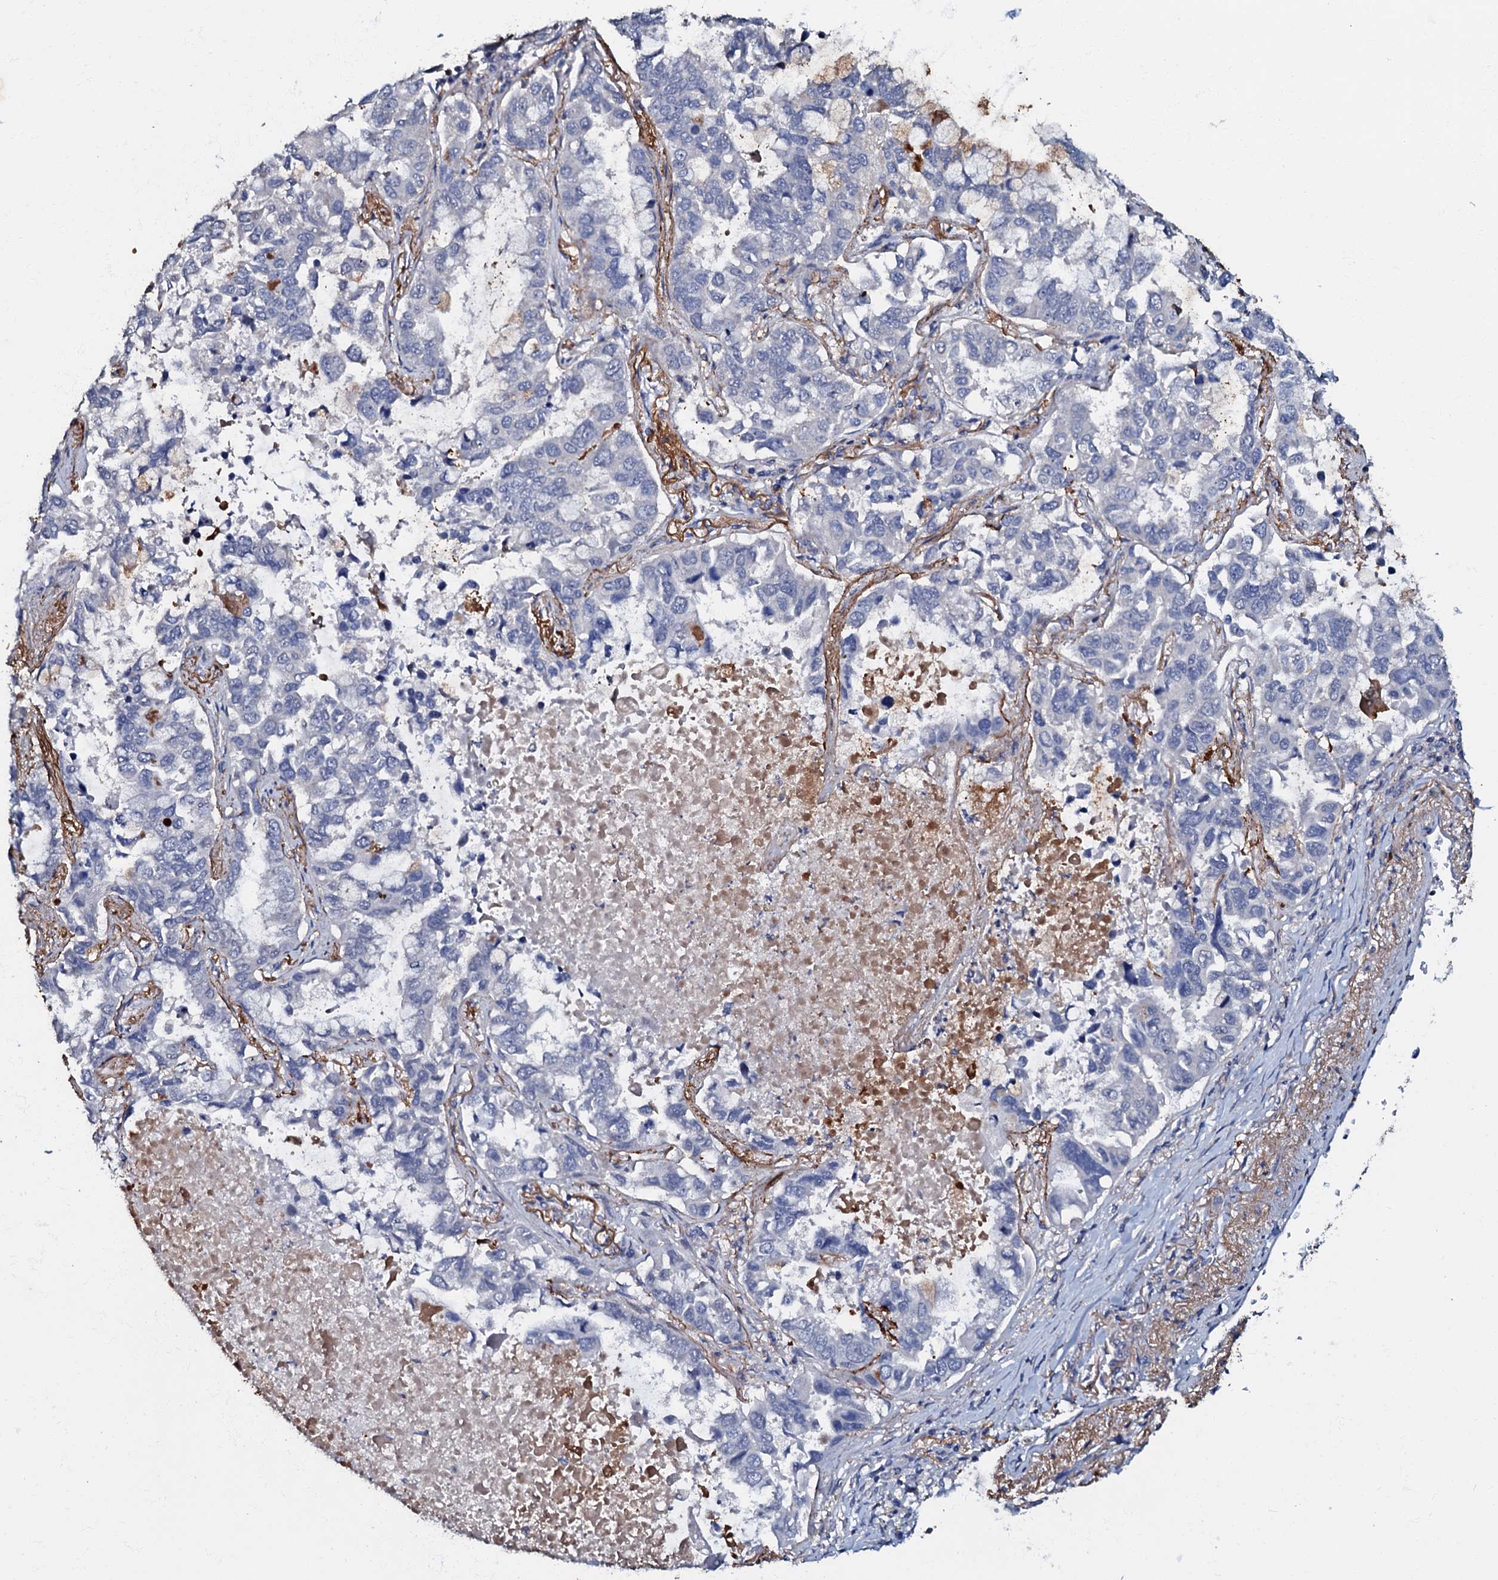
{"staining": {"intensity": "negative", "quantity": "none", "location": "none"}, "tissue": "lung cancer", "cell_type": "Tumor cells", "image_type": "cancer", "snomed": [{"axis": "morphology", "description": "Adenocarcinoma, NOS"}, {"axis": "topography", "description": "Lung"}], "caption": "Immunohistochemistry of human adenocarcinoma (lung) exhibits no positivity in tumor cells.", "gene": "MANSC4", "patient": {"sex": "male", "age": 64}}